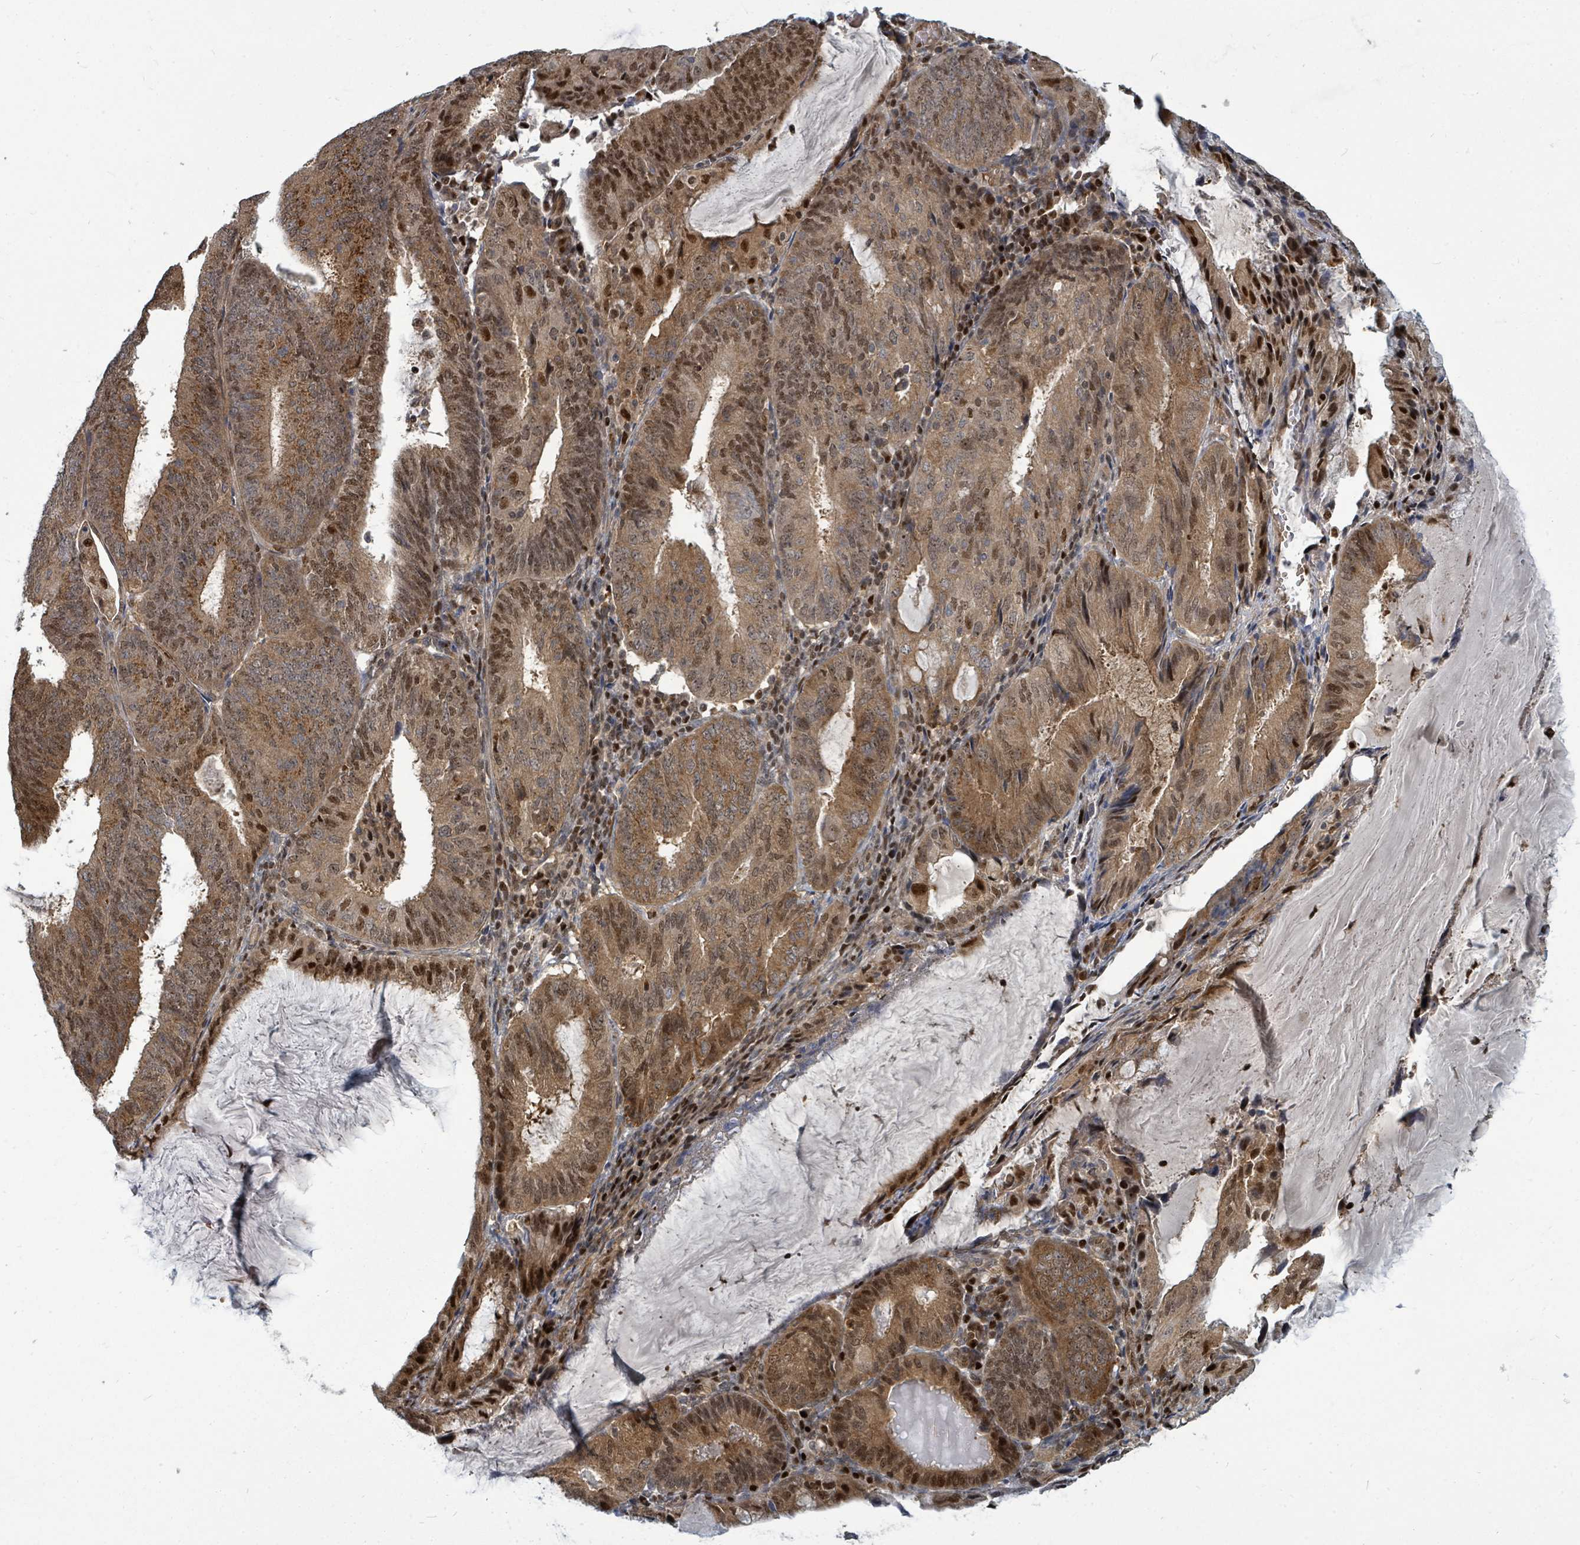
{"staining": {"intensity": "strong", "quantity": ">75%", "location": "cytoplasmic/membranous,nuclear"}, "tissue": "endometrial cancer", "cell_type": "Tumor cells", "image_type": "cancer", "snomed": [{"axis": "morphology", "description": "Adenocarcinoma, NOS"}, {"axis": "topography", "description": "Endometrium"}], "caption": "High-power microscopy captured an immunohistochemistry image of adenocarcinoma (endometrial), revealing strong cytoplasmic/membranous and nuclear expression in about >75% of tumor cells.", "gene": "TRDMT1", "patient": {"sex": "female", "age": 81}}